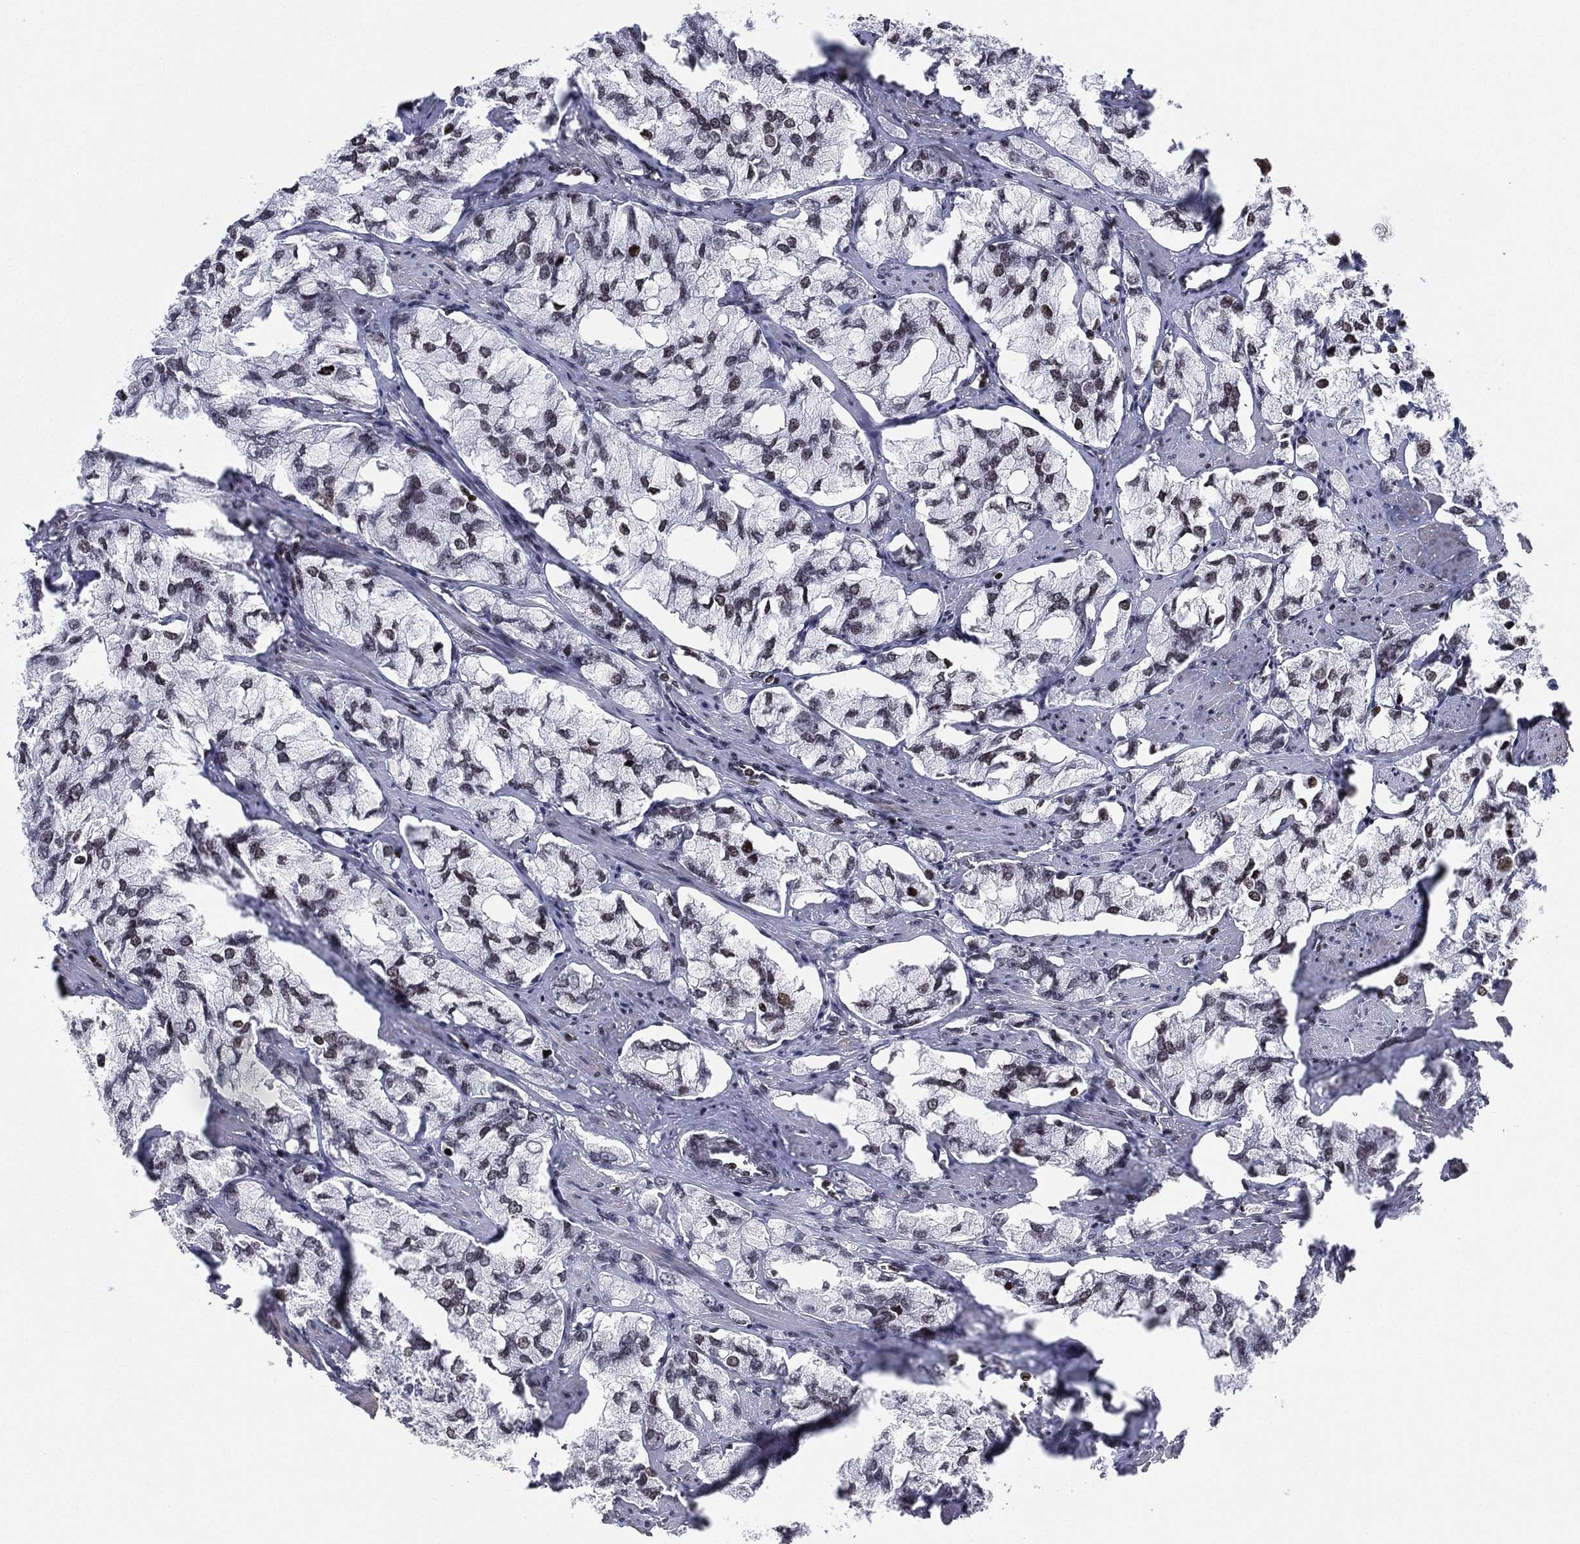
{"staining": {"intensity": "moderate", "quantity": "25%-75%", "location": "nuclear"}, "tissue": "prostate cancer", "cell_type": "Tumor cells", "image_type": "cancer", "snomed": [{"axis": "morphology", "description": "Adenocarcinoma, NOS"}, {"axis": "topography", "description": "Prostate and seminal vesicle, NOS"}, {"axis": "topography", "description": "Prostate"}], "caption": "Immunohistochemical staining of human prostate adenocarcinoma reveals medium levels of moderate nuclear protein positivity in about 25%-75% of tumor cells.", "gene": "MFSD14A", "patient": {"sex": "male", "age": 64}}